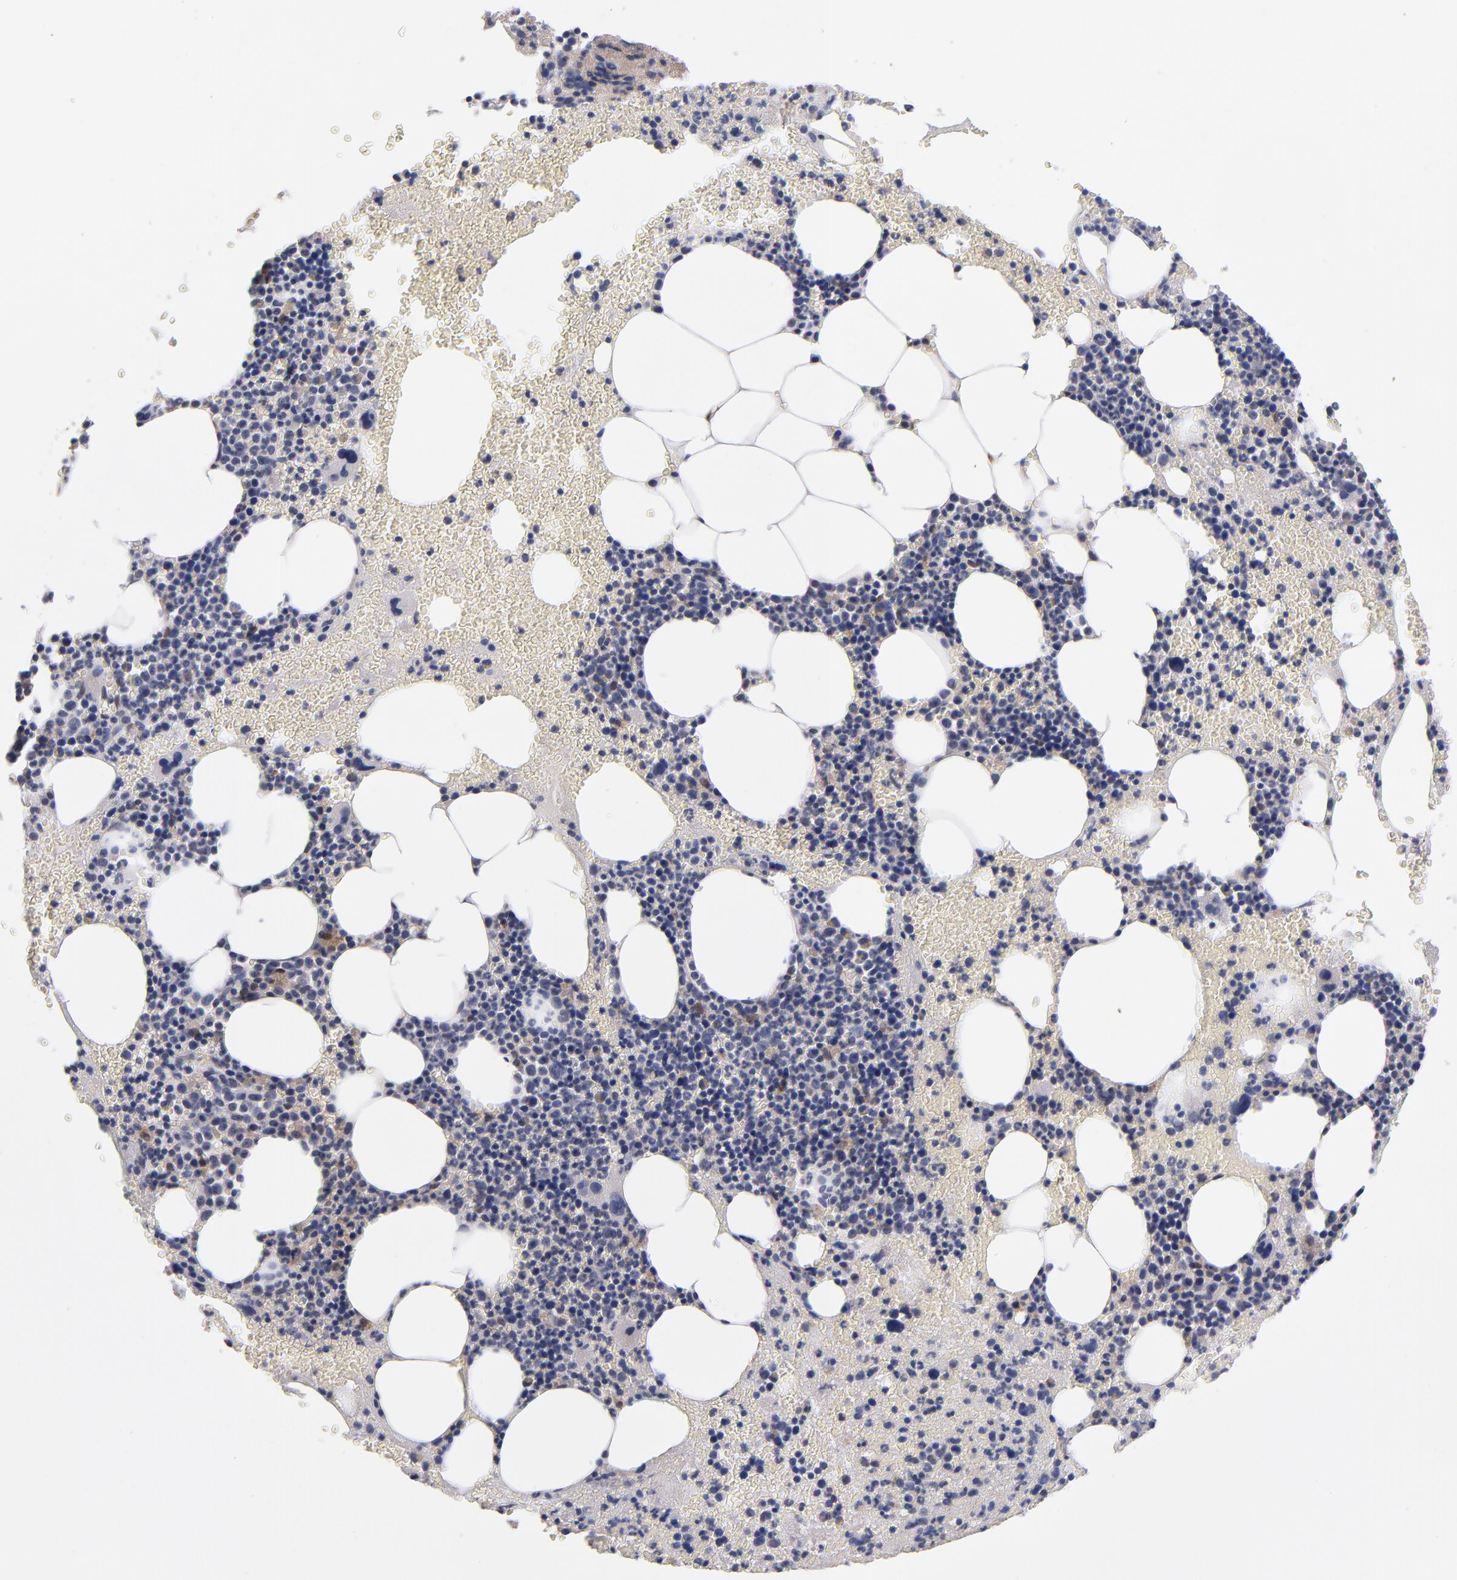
{"staining": {"intensity": "moderate", "quantity": "<25%", "location": "cytoplasmic/membranous"}, "tissue": "bone marrow", "cell_type": "Hematopoietic cells", "image_type": "normal", "snomed": [{"axis": "morphology", "description": "Normal tissue, NOS"}, {"axis": "topography", "description": "Bone marrow"}], "caption": "Human bone marrow stained with a protein marker displays moderate staining in hematopoietic cells.", "gene": "GMFB", "patient": {"sex": "male", "age": 82}}